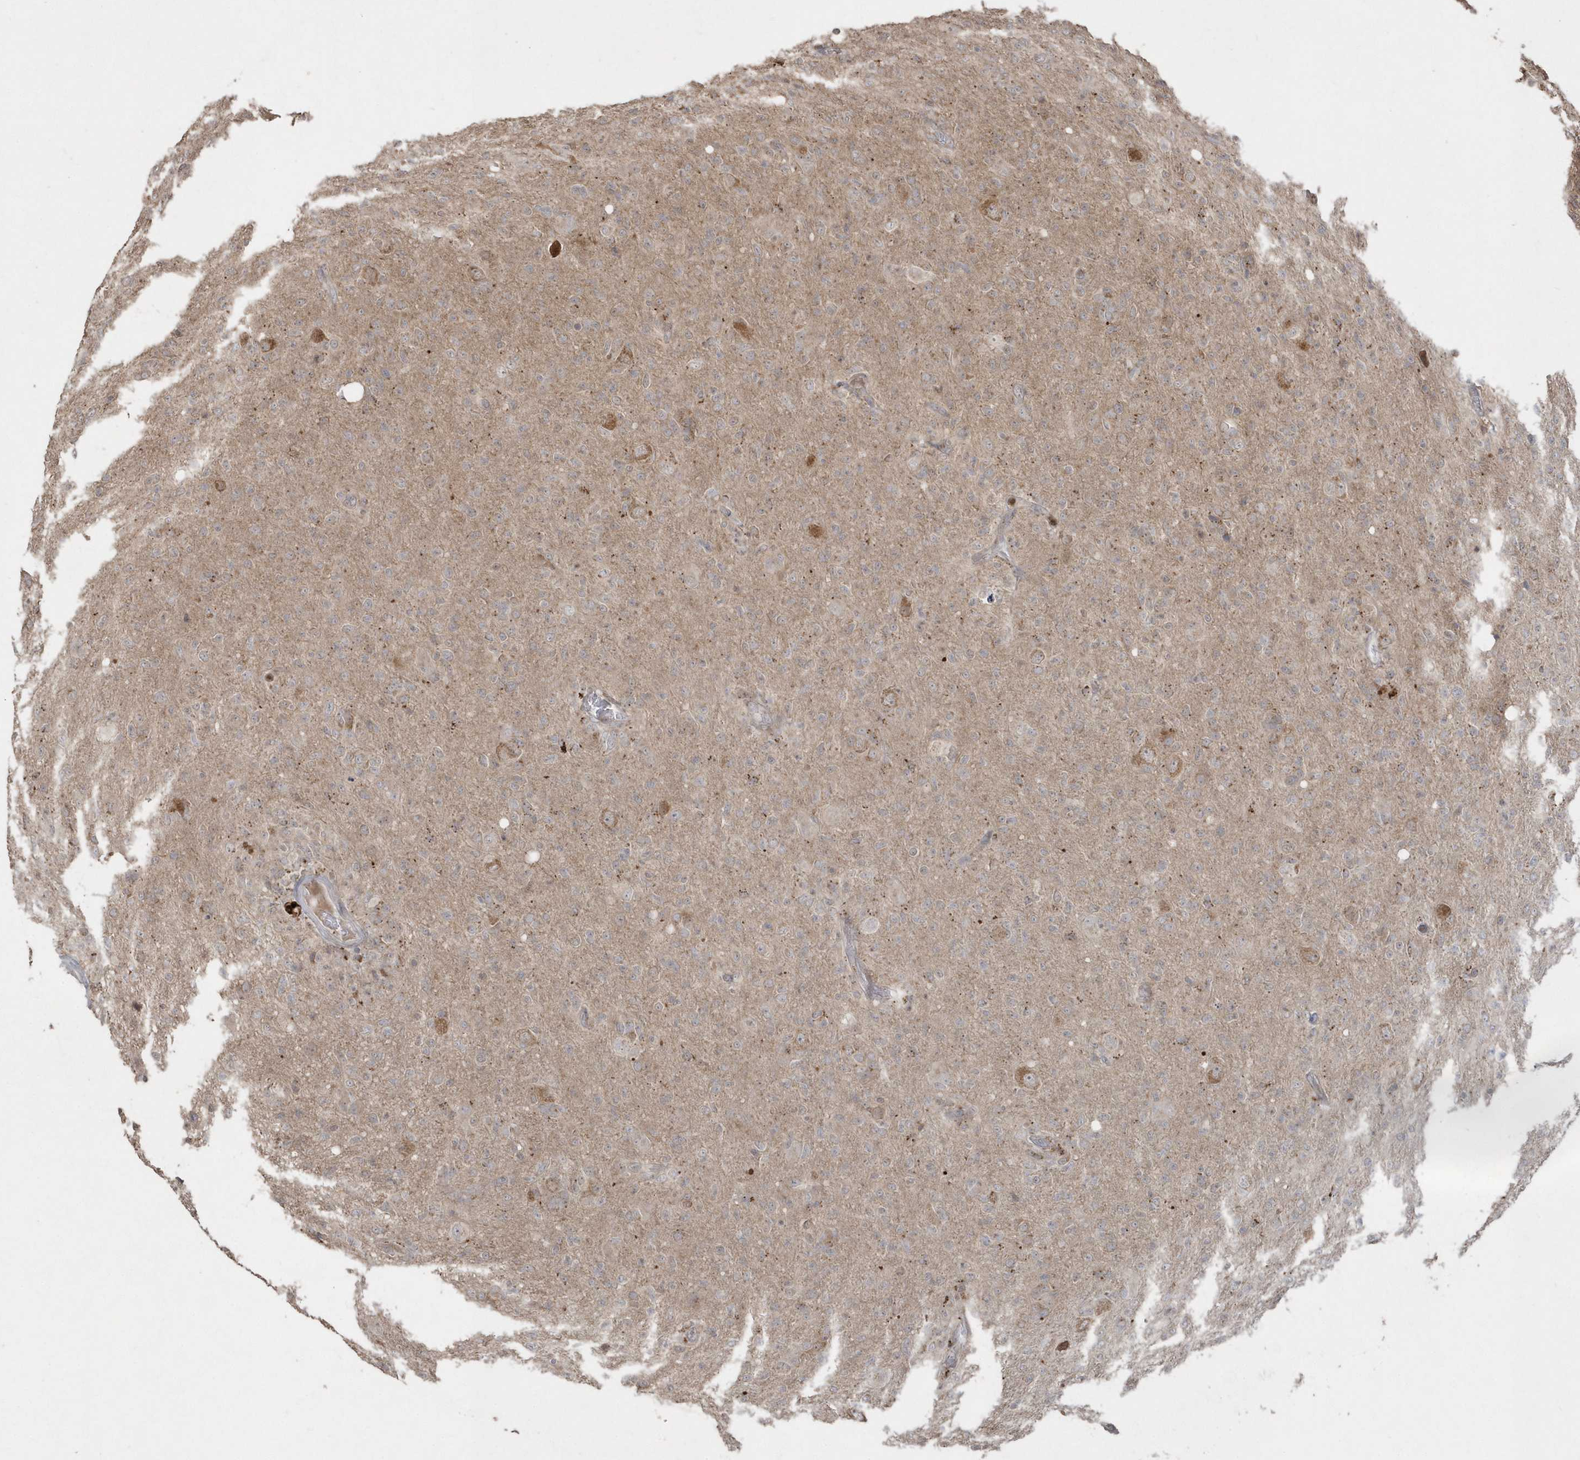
{"staining": {"intensity": "weak", "quantity": "<25%", "location": "cytoplasmic/membranous"}, "tissue": "glioma", "cell_type": "Tumor cells", "image_type": "cancer", "snomed": [{"axis": "morphology", "description": "Glioma, malignant, High grade"}, {"axis": "topography", "description": "Brain"}], "caption": "This is an immunohistochemistry micrograph of glioma. There is no expression in tumor cells.", "gene": "GEMIN6", "patient": {"sex": "female", "age": 57}}